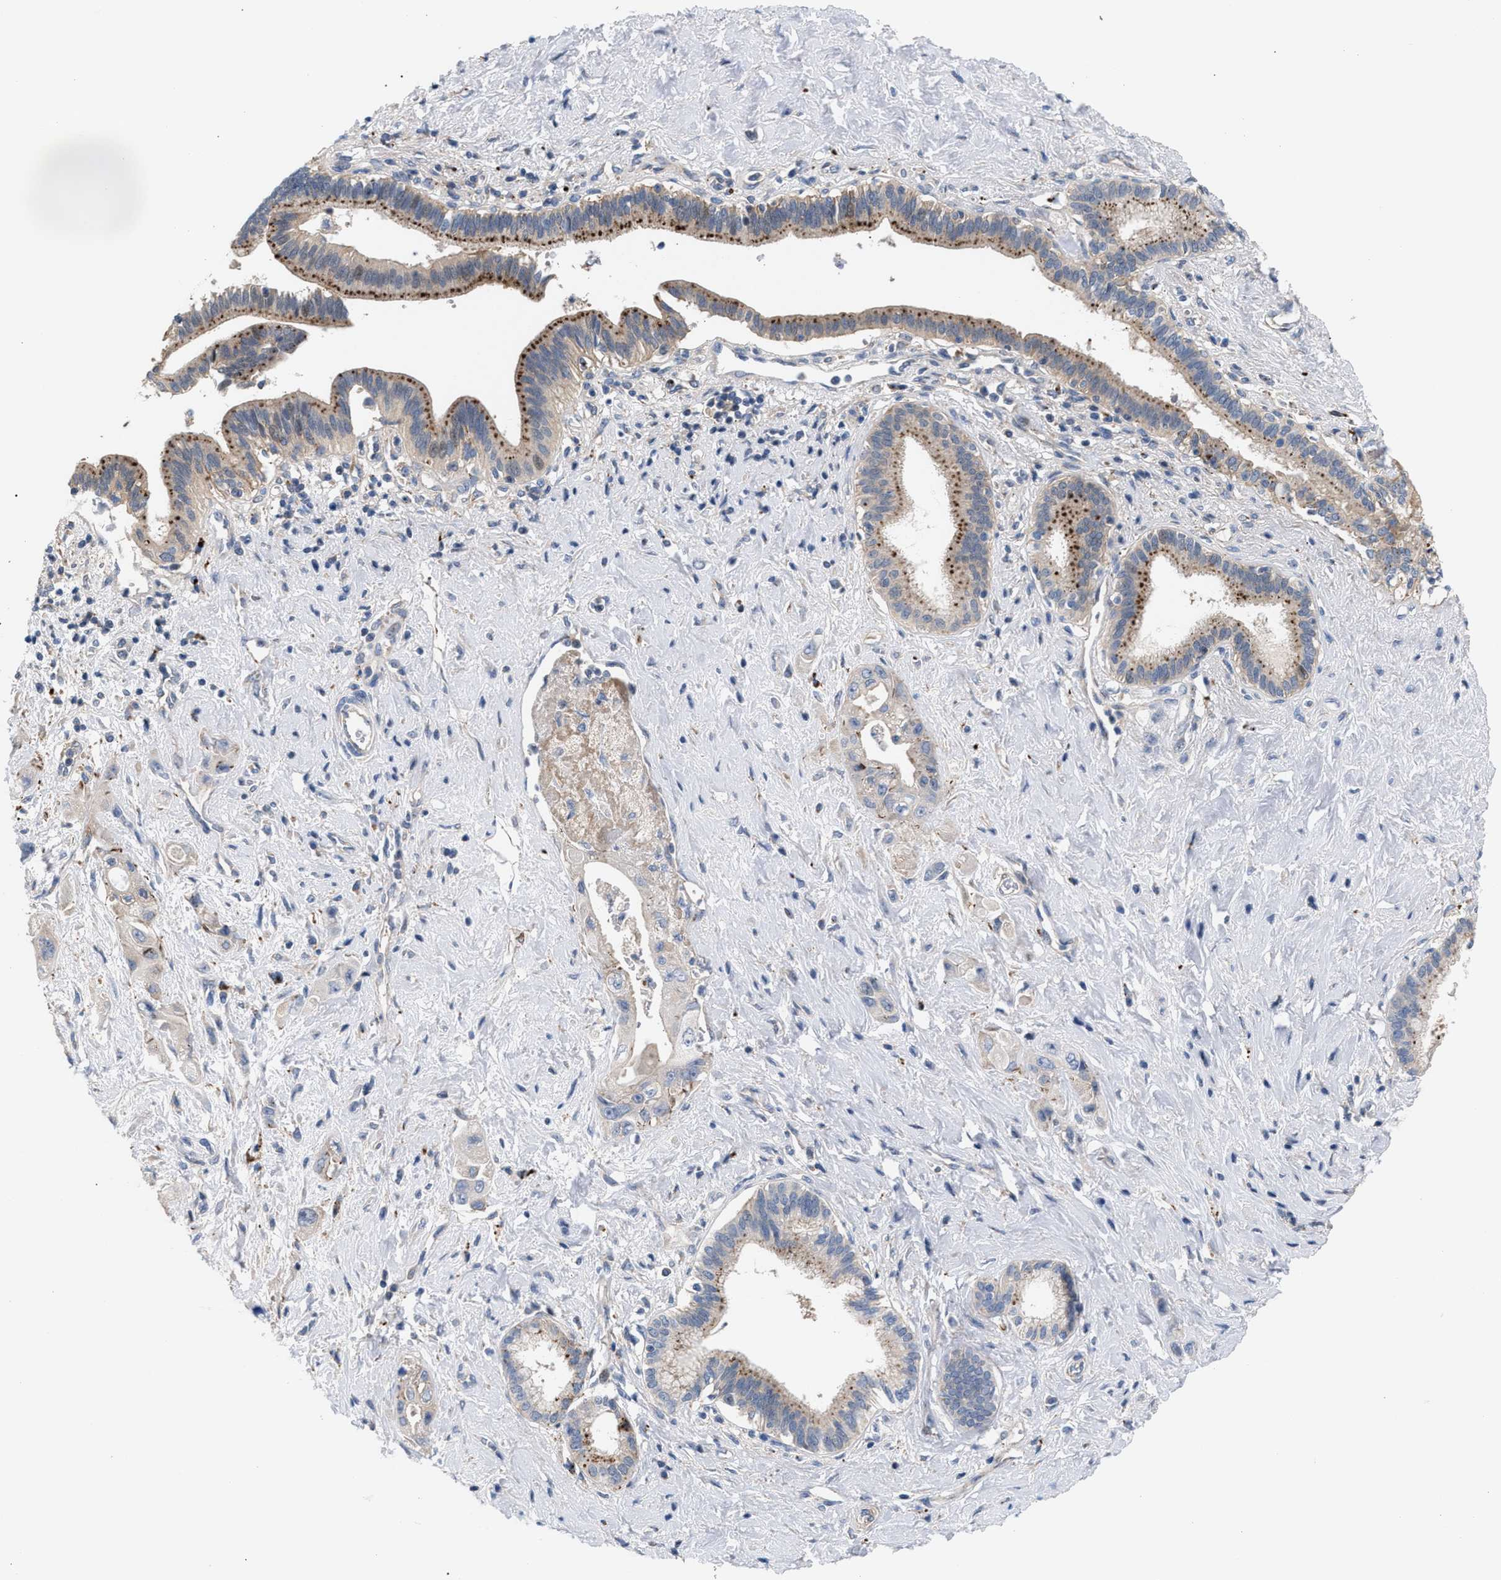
{"staining": {"intensity": "moderate", "quantity": "25%-75%", "location": "cytoplasmic/membranous"}, "tissue": "pancreatic cancer", "cell_type": "Tumor cells", "image_type": "cancer", "snomed": [{"axis": "morphology", "description": "Adenocarcinoma, NOS"}, {"axis": "topography", "description": "Pancreas"}], "caption": "Protein analysis of pancreatic cancer tissue exhibits moderate cytoplasmic/membranous staining in approximately 25%-75% of tumor cells.", "gene": "MBTD1", "patient": {"sex": "female", "age": 66}}